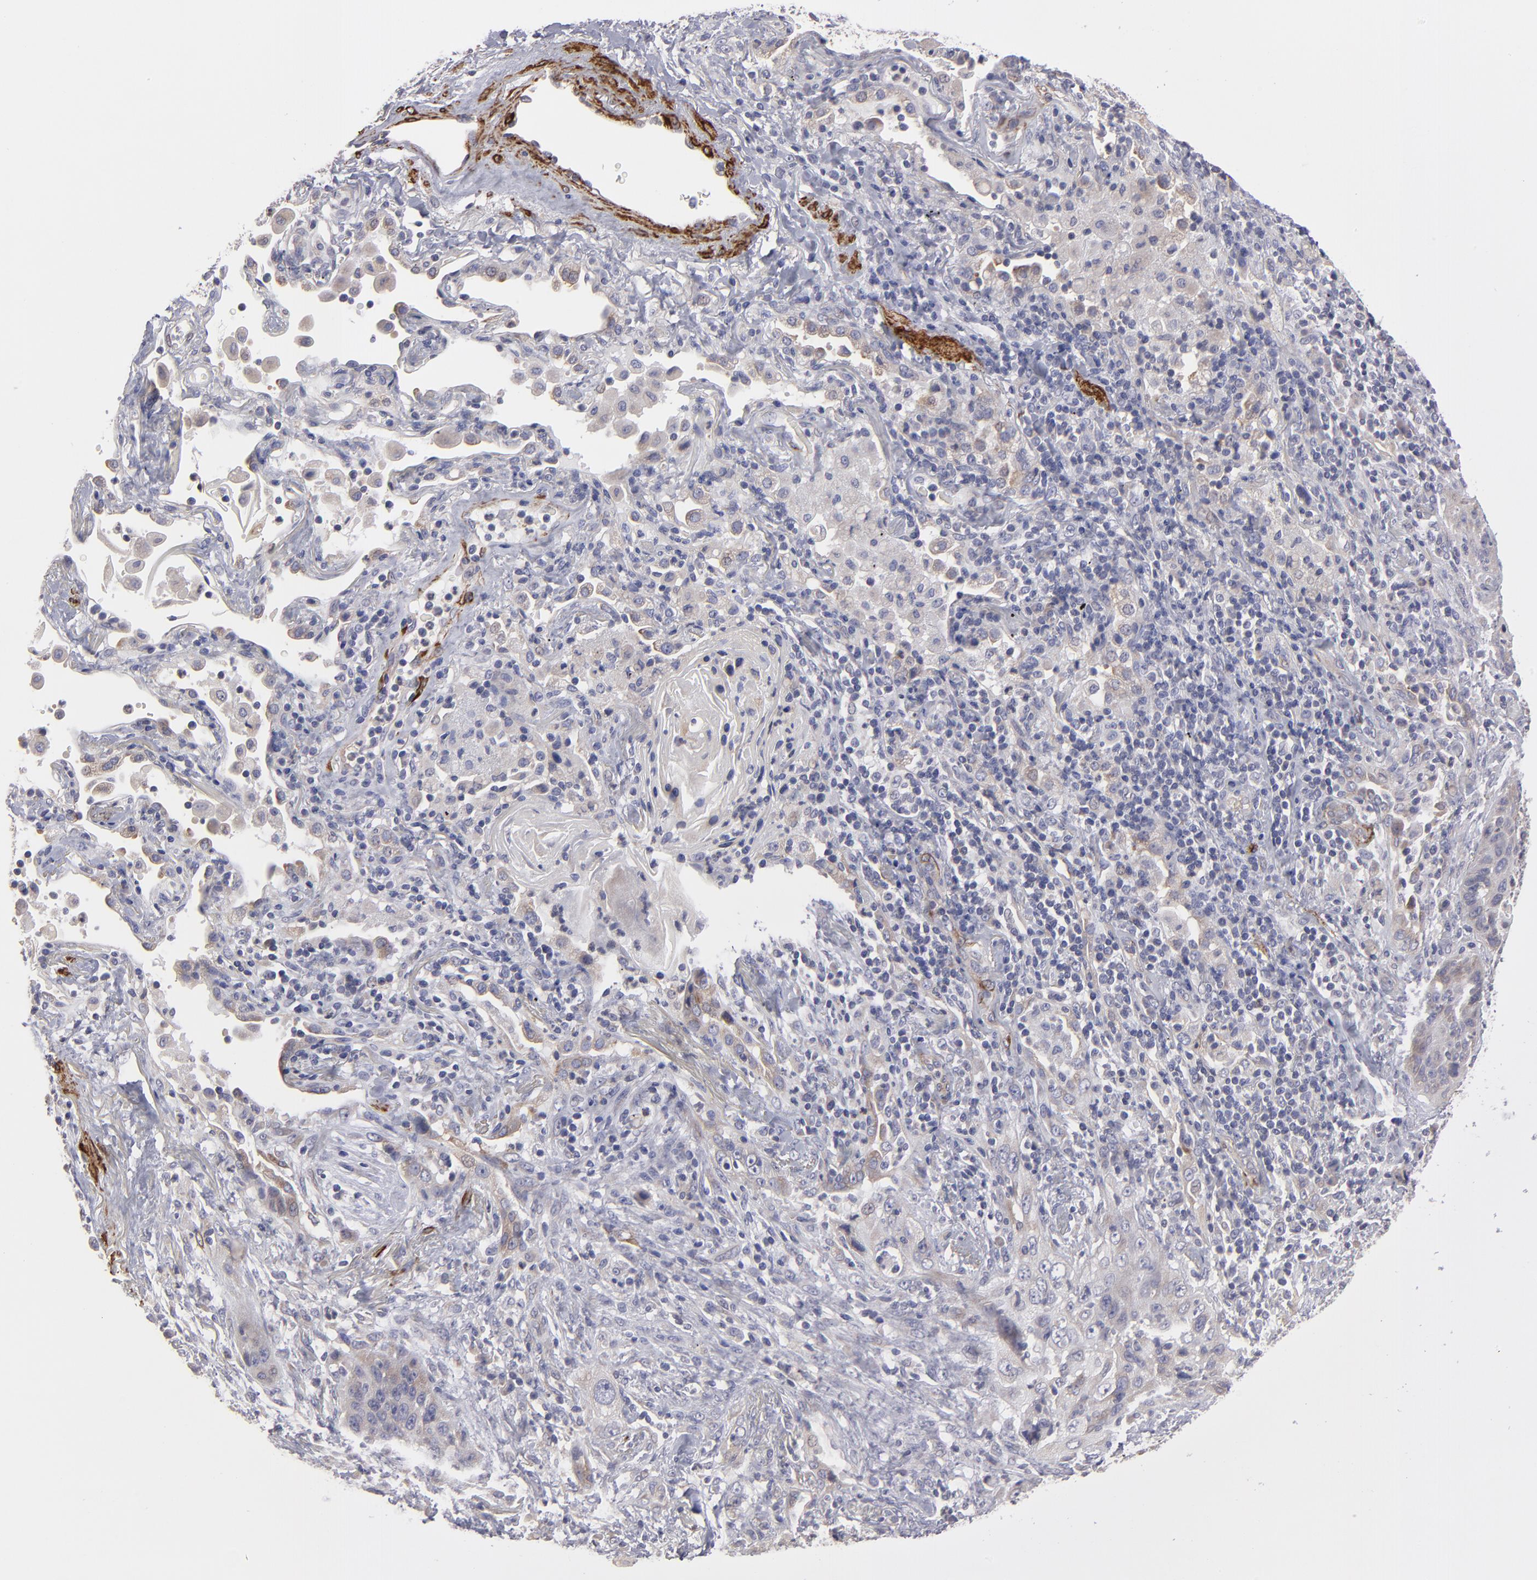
{"staining": {"intensity": "weak", "quantity": ">75%", "location": "cytoplasmic/membranous"}, "tissue": "lung cancer", "cell_type": "Tumor cells", "image_type": "cancer", "snomed": [{"axis": "morphology", "description": "Squamous cell carcinoma, NOS"}, {"axis": "topography", "description": "Lung"}], "caption": "This photomicrograph reveals squamous cell carcinoma (lung) stained with immunohistochemistry to label a protein in brown. The cytoplasmic/membranous of tumor cells show weak positivity for the protein. Nuclei are counter-stained blue.", "gene": "SLMAP", "patient": {"sex": "female", "age": 67}}